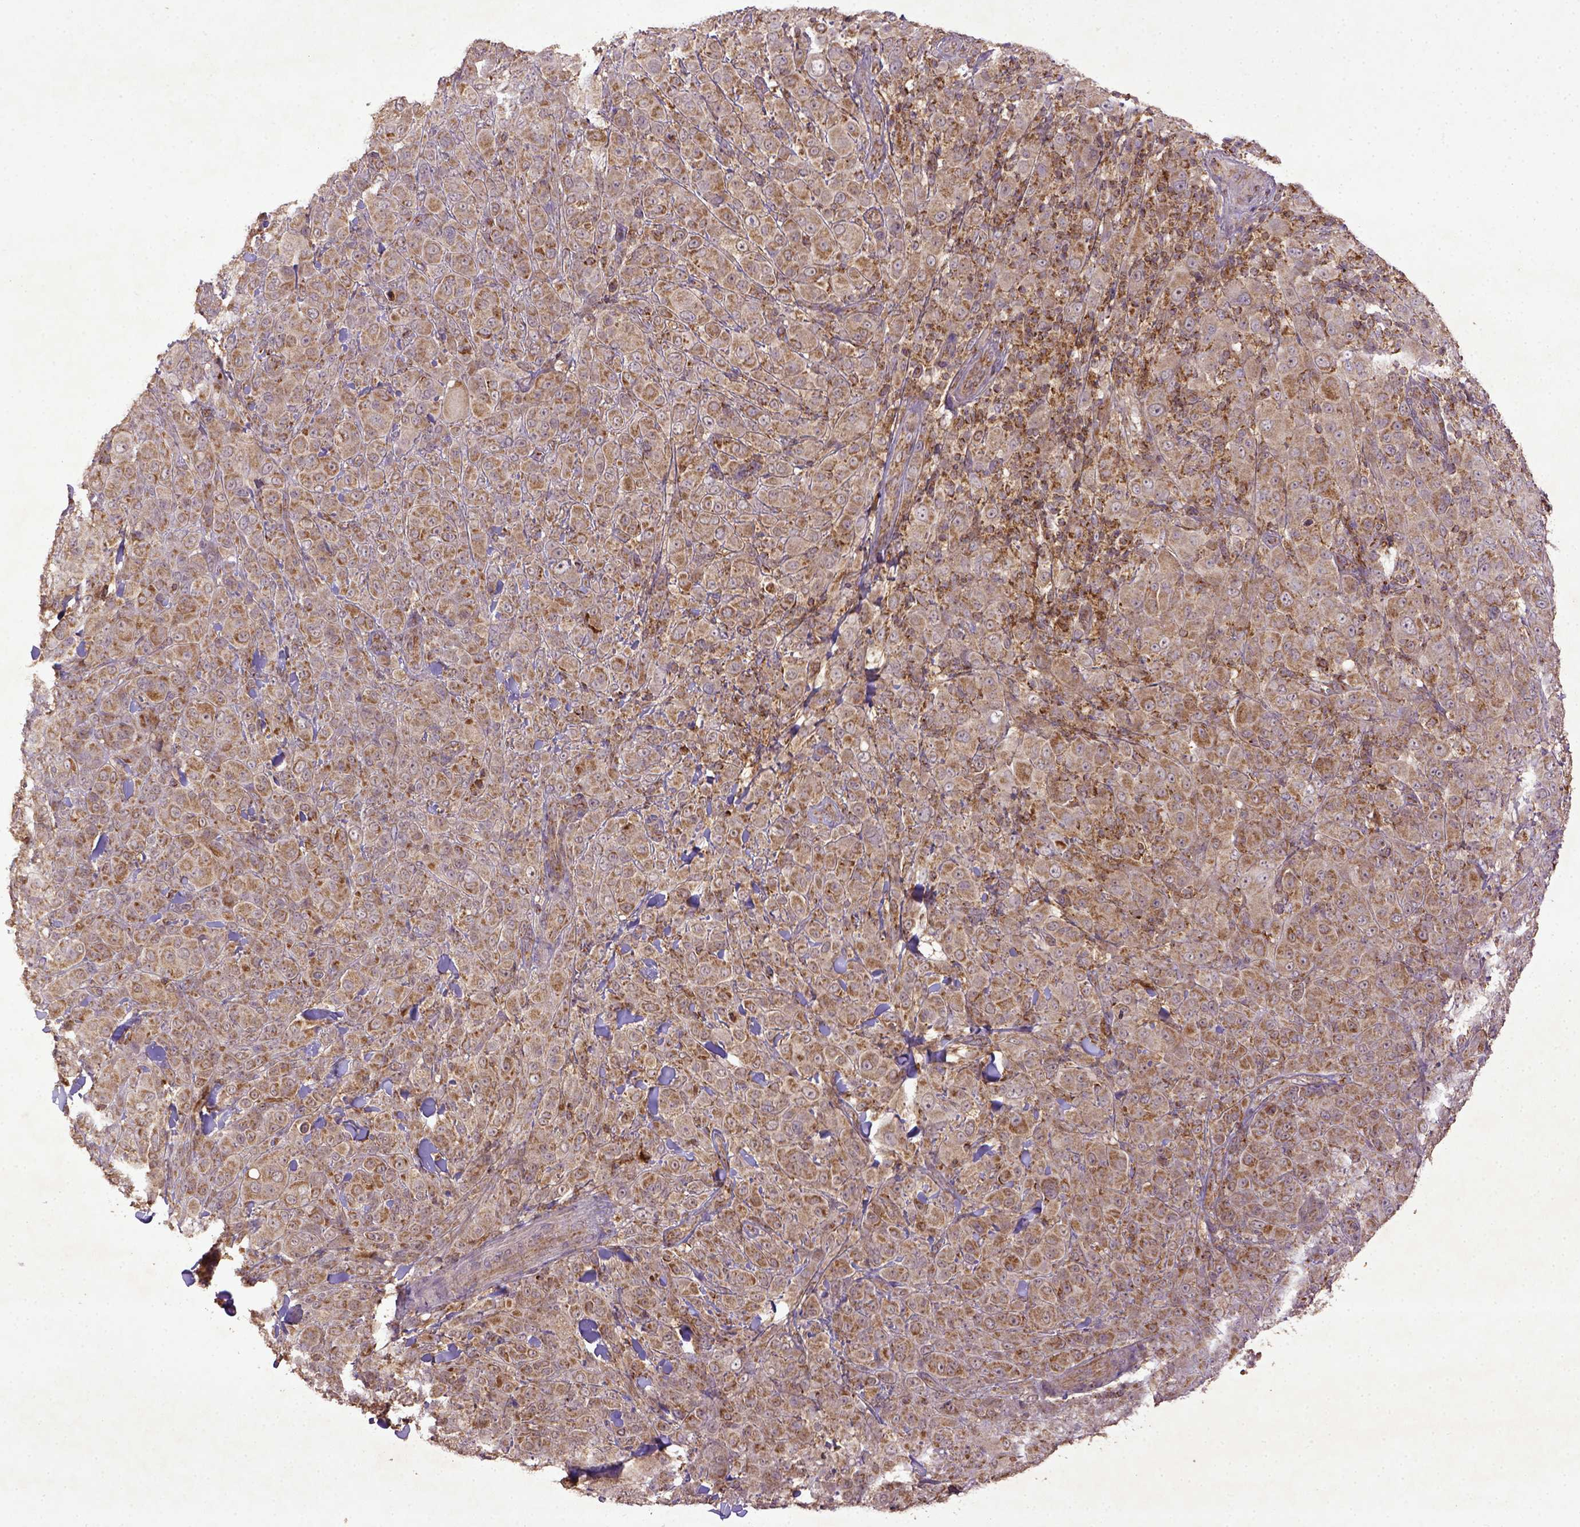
{"staining": {"intensity": "moderate", "quantity": ">75%", "location": "cytoplasmic/membranous"}, "tissue": "melanoma", "cell_type": "Tumor cells", "image_type": "cancer", "snomed": [{"axis": "morphology", "description": "Malignant melanoma, NOS"}, {"axis": "topography", "description": "Skin"}], "caption": "A histopathology image of human malignant melanoma stained for a protein reveals moderate cytoplasmic/membranous brown staining in tumor cells.", "gene": "MT-CO1", "patient": {"sex": "female", "age": 87}}